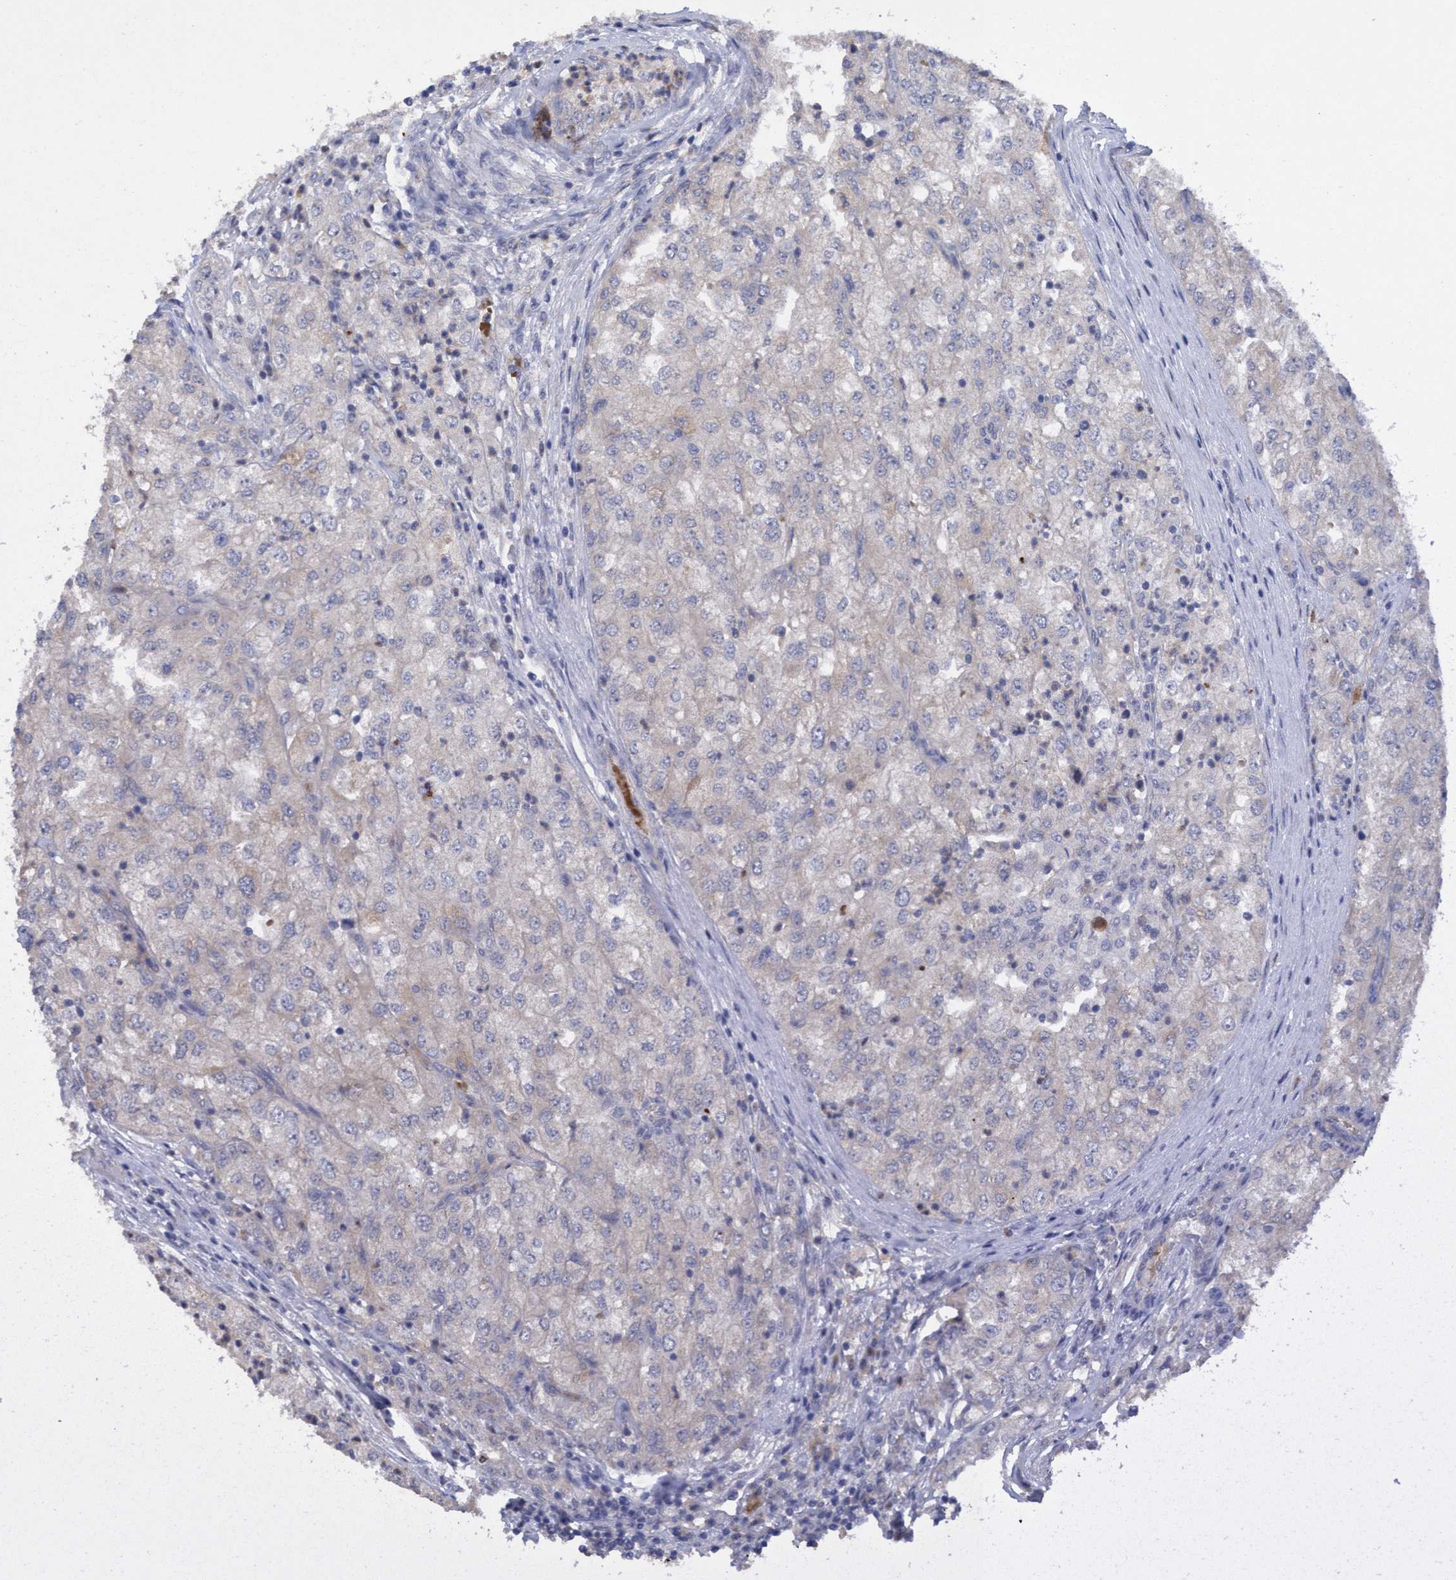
{"staining": {"intensity": "weak", "quantity": "<25%", "location": "cytoplasmic/membranous"}, "tissue": "renal cancer", "cell_type": "Tumor cells", "image_type": "cancer", "snomed": [{"axis": "morphology", "description": "Adenocarcinoma, NOS"}, {"axis": "topography", "description": "Kidney"}], "caption": "The image shows no staining of tumor cells in renal cancer.", "gene": "SEMA4D", "patient": {"sex": "female", "age": 54}}